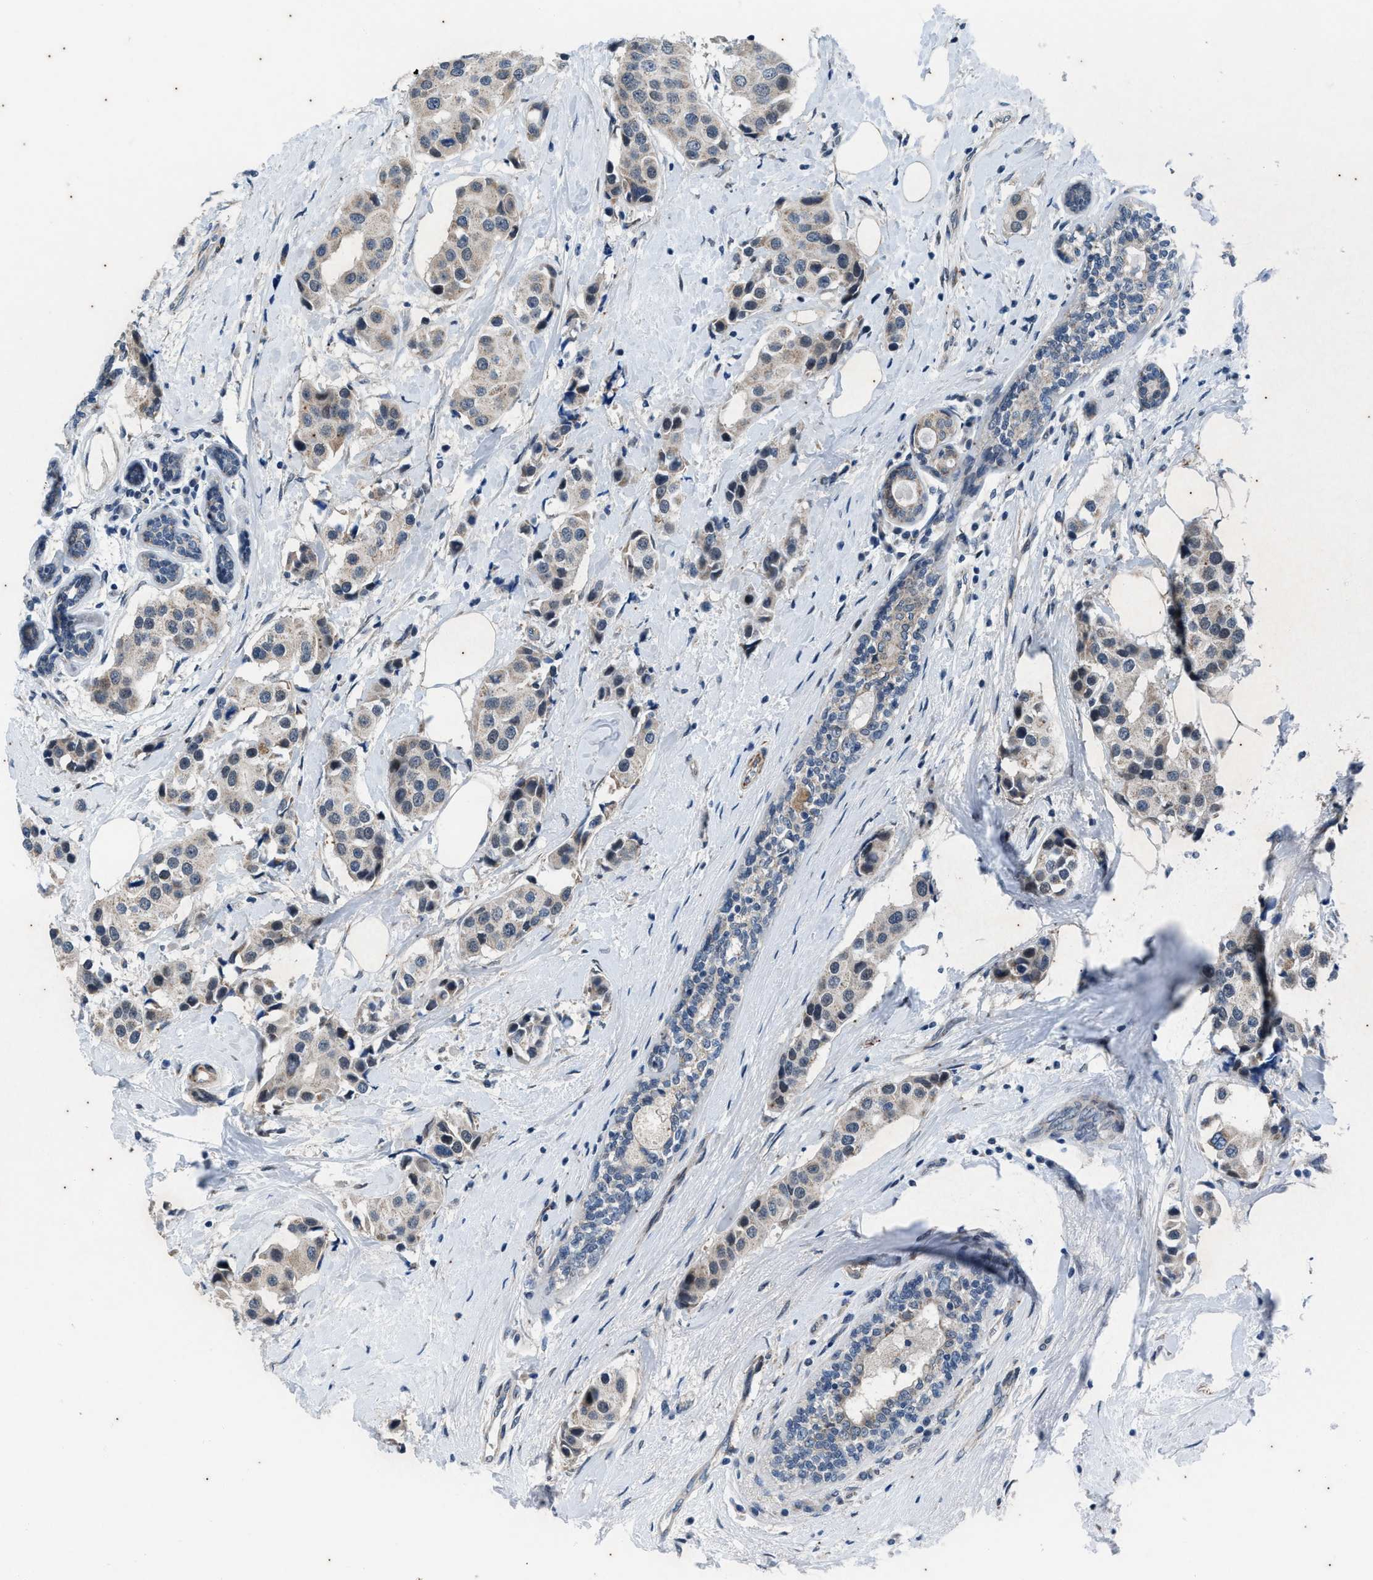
{"staining": {"intensity": "weak", "quantity": "<25%", "location": "cytoplasmic/membranous"}, "tissue": "breast cancer", "cell_type": "Tumor cells", "image_type": "cancer", "snomed": [{"axis": "morphology", "description": "Normal tissue, NOS"}, {"axis": "morphology", "description": "Duct carcinoma"}, {"axis": "topography", "description": "Breast"}], "caption": "This is an immunohistochemistry (IHC) photomicrograph of human infiltrating ductal carcinoma (breast). There is no positivity in tumor cells.", "gene": "KIF24", "patient": {"sex": "female", "age": 39}}